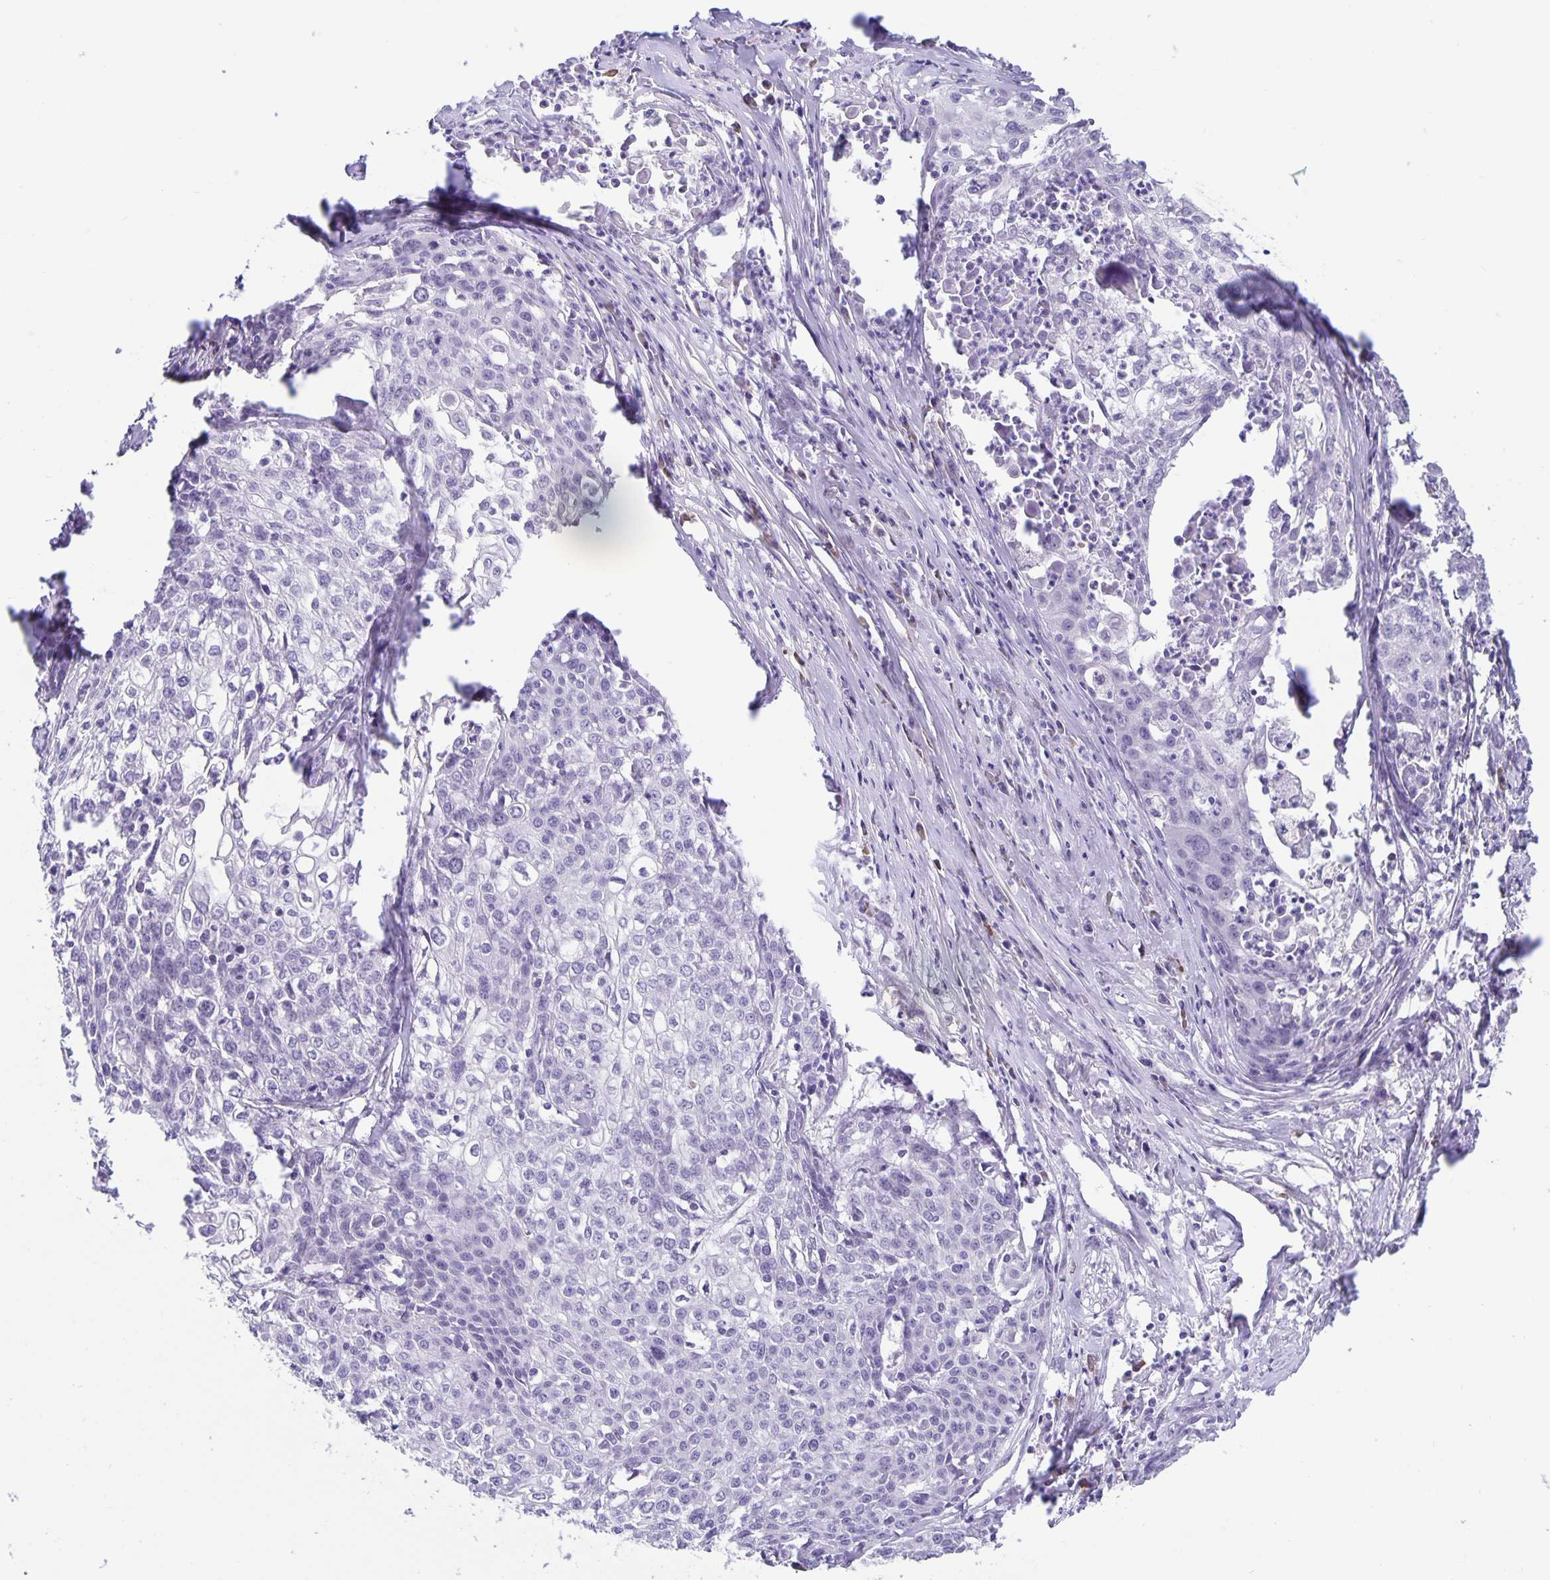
{"staining": {"intensity": "negative", "quantity": "none", "location": "none"}, "tissue": "cervical cancer", "cell_type": "Tumor cells", "image_type": "cancer", "snomed": [{"axis": "morphology", "description": "Squamous cell carcinoma, NOS"}, {"axis": "topography", "description": "Cervix"}], "caption": "A histopathology image of human squamous cell carcinoma (cervical) is negative for staining in tumor cells.", "gene": "ERMN", "patient": {"sex": "female", "age": 39}}